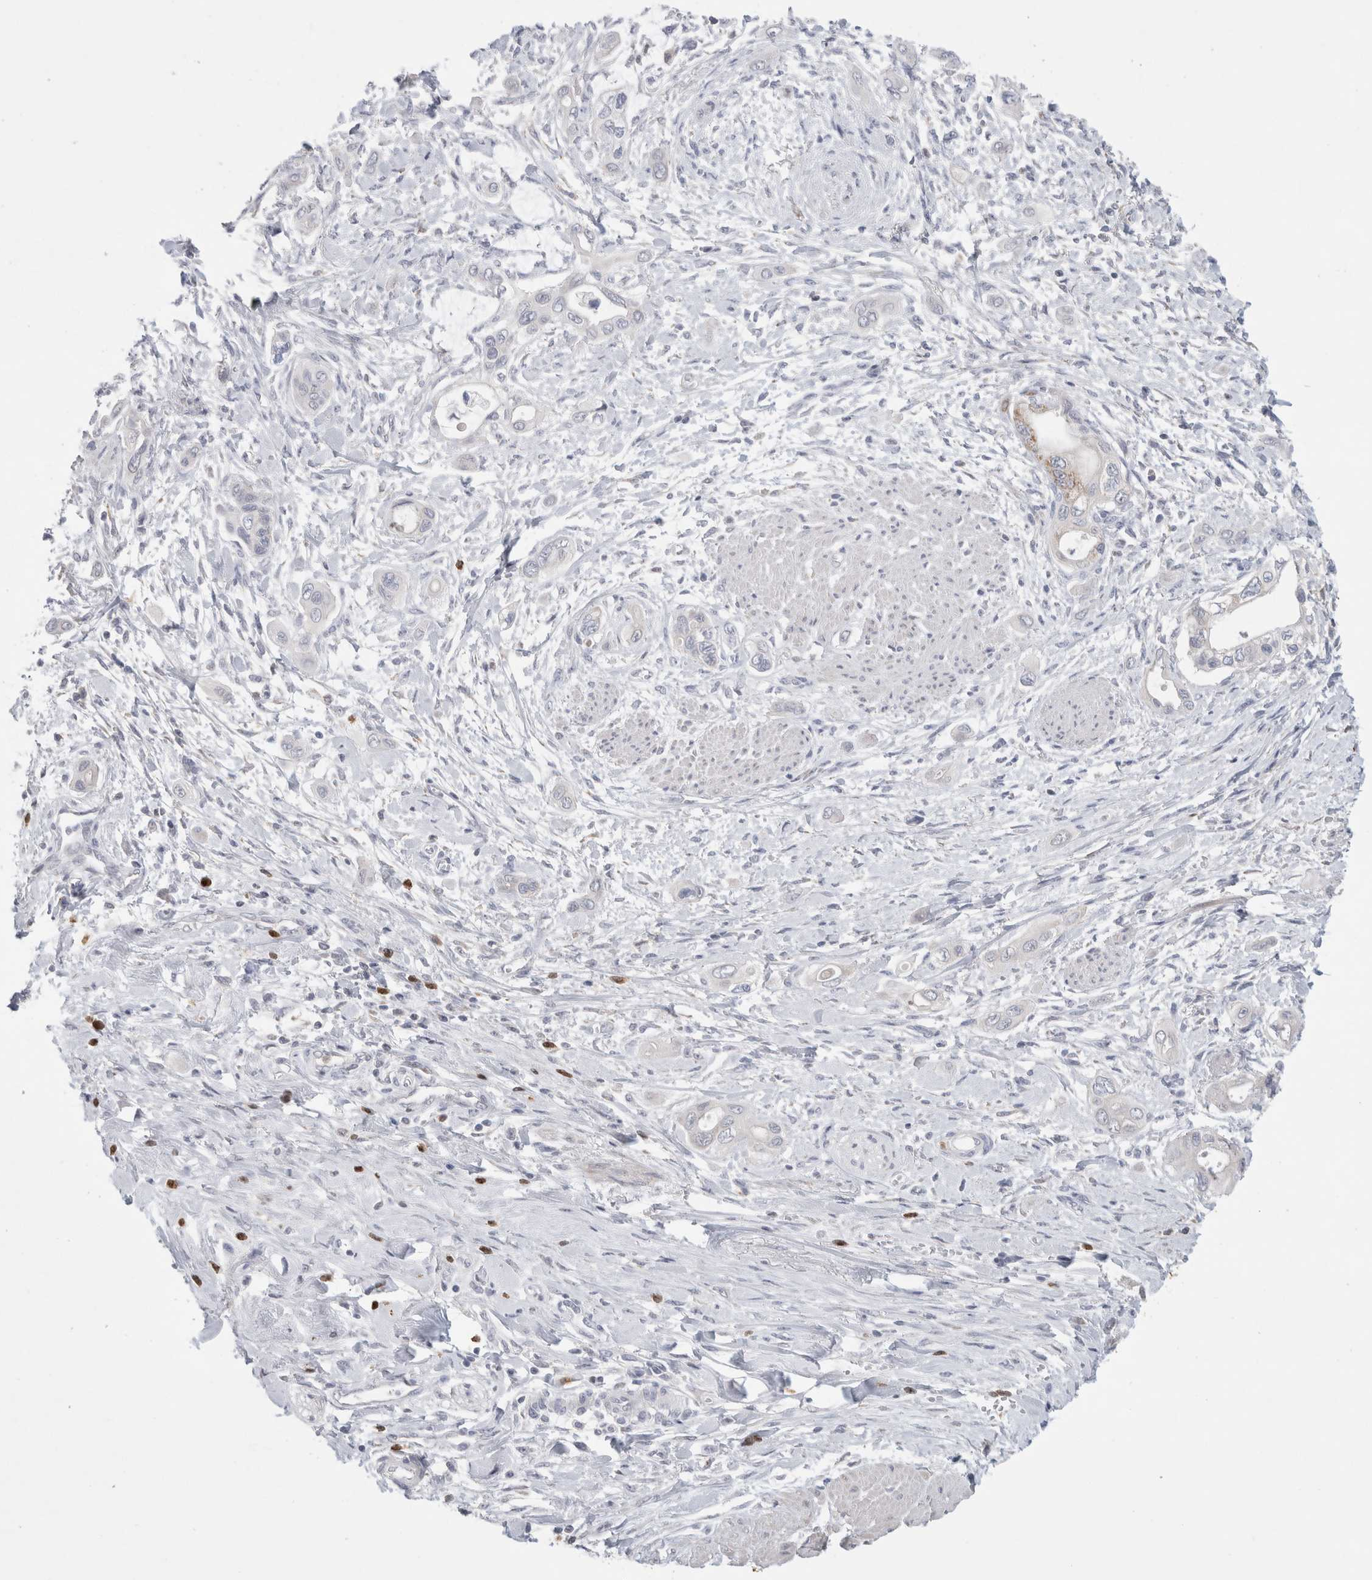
{"staining": {"intensity": "weak", "quantity": "25%-75%", "location": "cytoplasmic/membranous"}, "tissue": "pancreatic cancer", "cell_type": "Tumor cells", "image_type": "cancer", "snomed": [{"axis": "morphology", "description": "Adenocarcinoma, NOS"}, {"axis": "topography", "description": "Pancreas"}], "caption": "Immunohistochemical staining of pancreatic adenocarcinoma reveals weak cytoplasmic/membranous protein staining in about 25%-75% of tumor cells.", "gene": "AGMAT", "patient": {"sex": "male", "age": 59}}